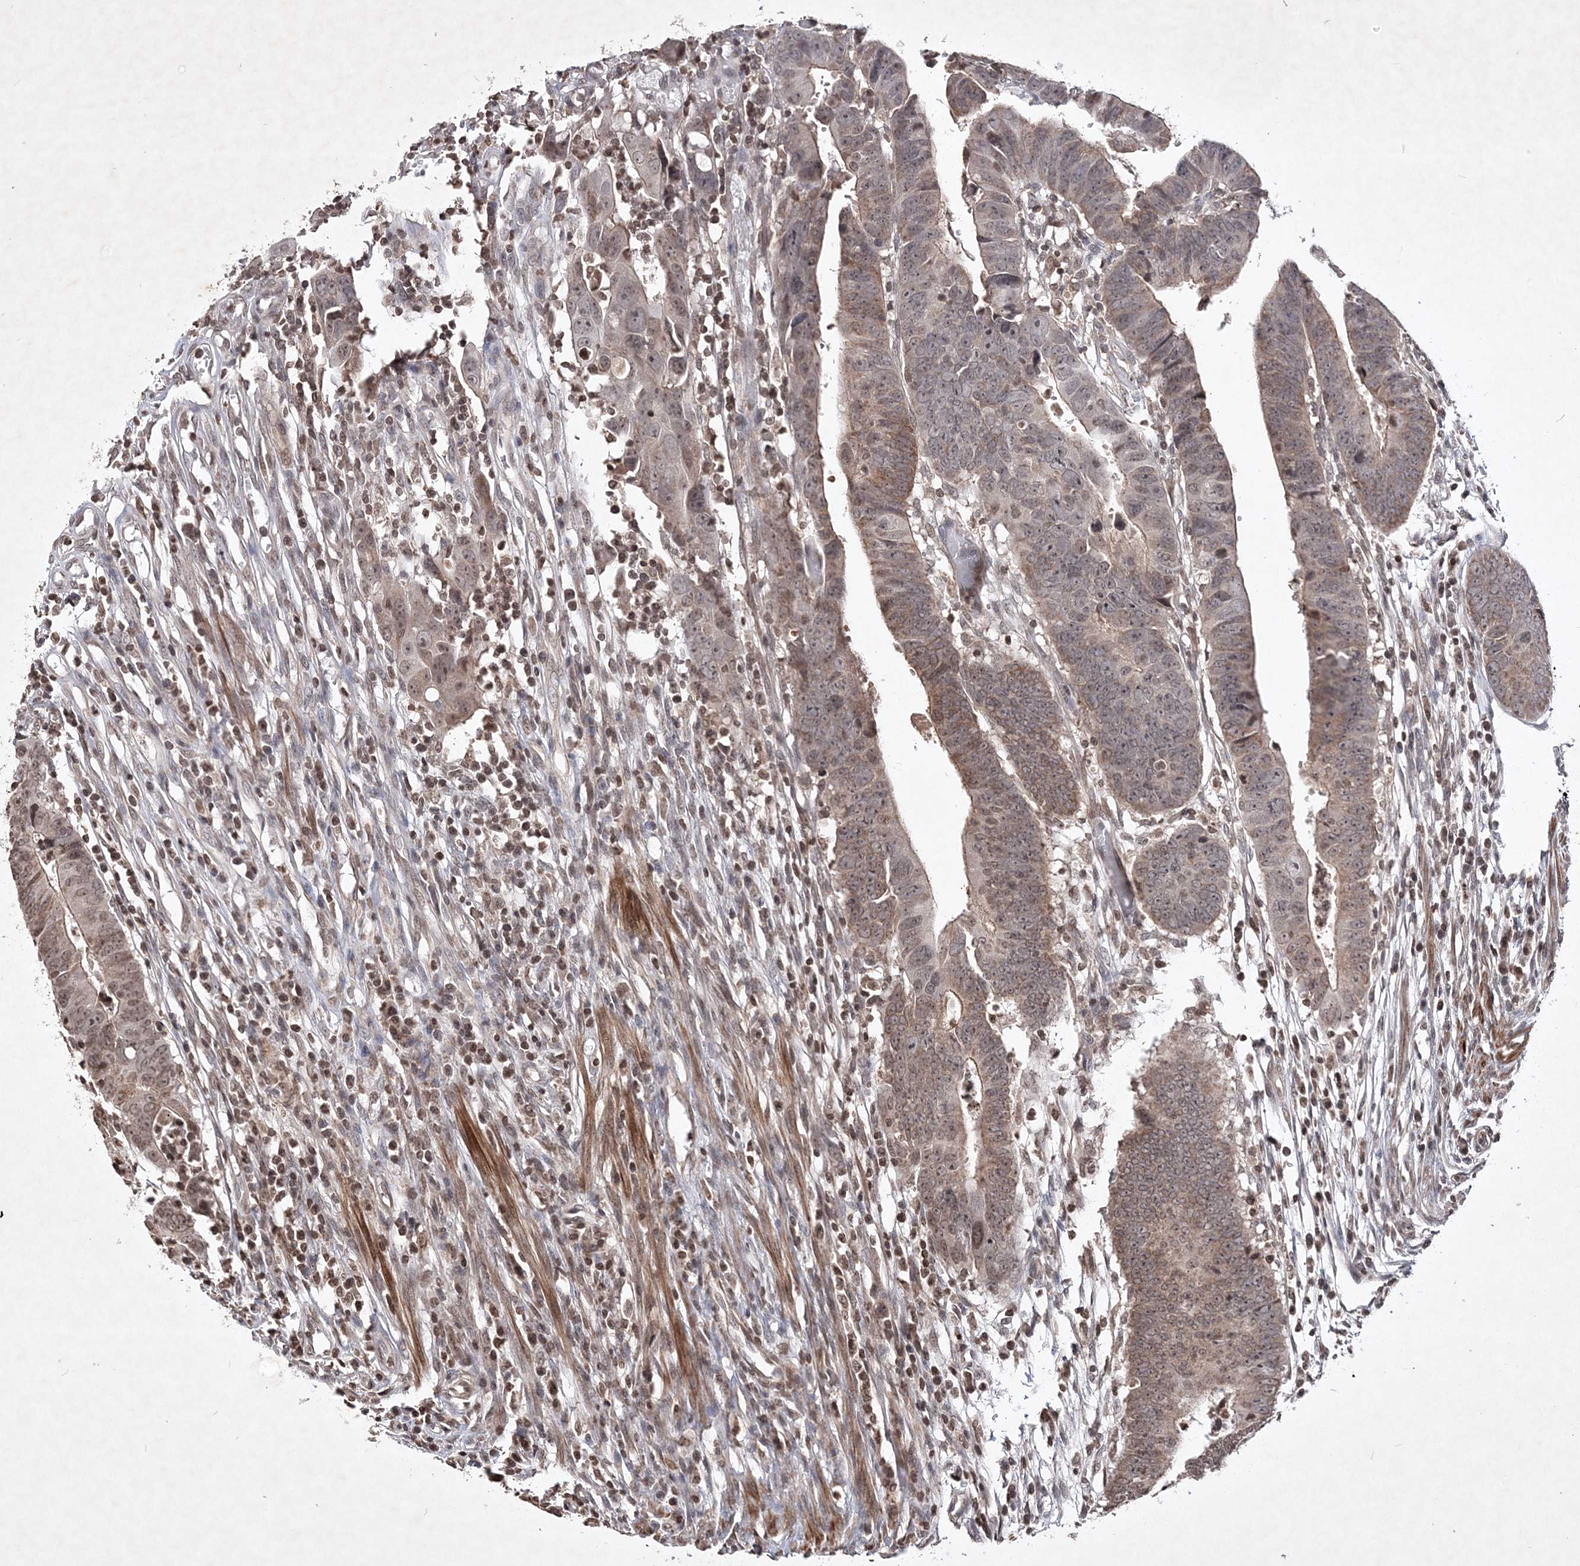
{"staining": {"intensity": "moderate", "quantity": ">75%", "location": "cytoplasmic/membranous,nuclear"}, "tissue": "colorectal cancer", "cell_type": "Tumor cells", "image_type": "cancer", "snomed": [{"axis": "morphology", "description": "Adenocarcinoma, NOS"}, {"axis": "topography", "description": "Rectum"}], "caption": "Human colorectal cancer stained for a protein (brown) exhibits moderate cytoplasmic/membranous and nuclear positive expression in approximately >75% of tumor cells.", "gene": "SOWAHB", "patient": {"sex": "female", "age": 65}}